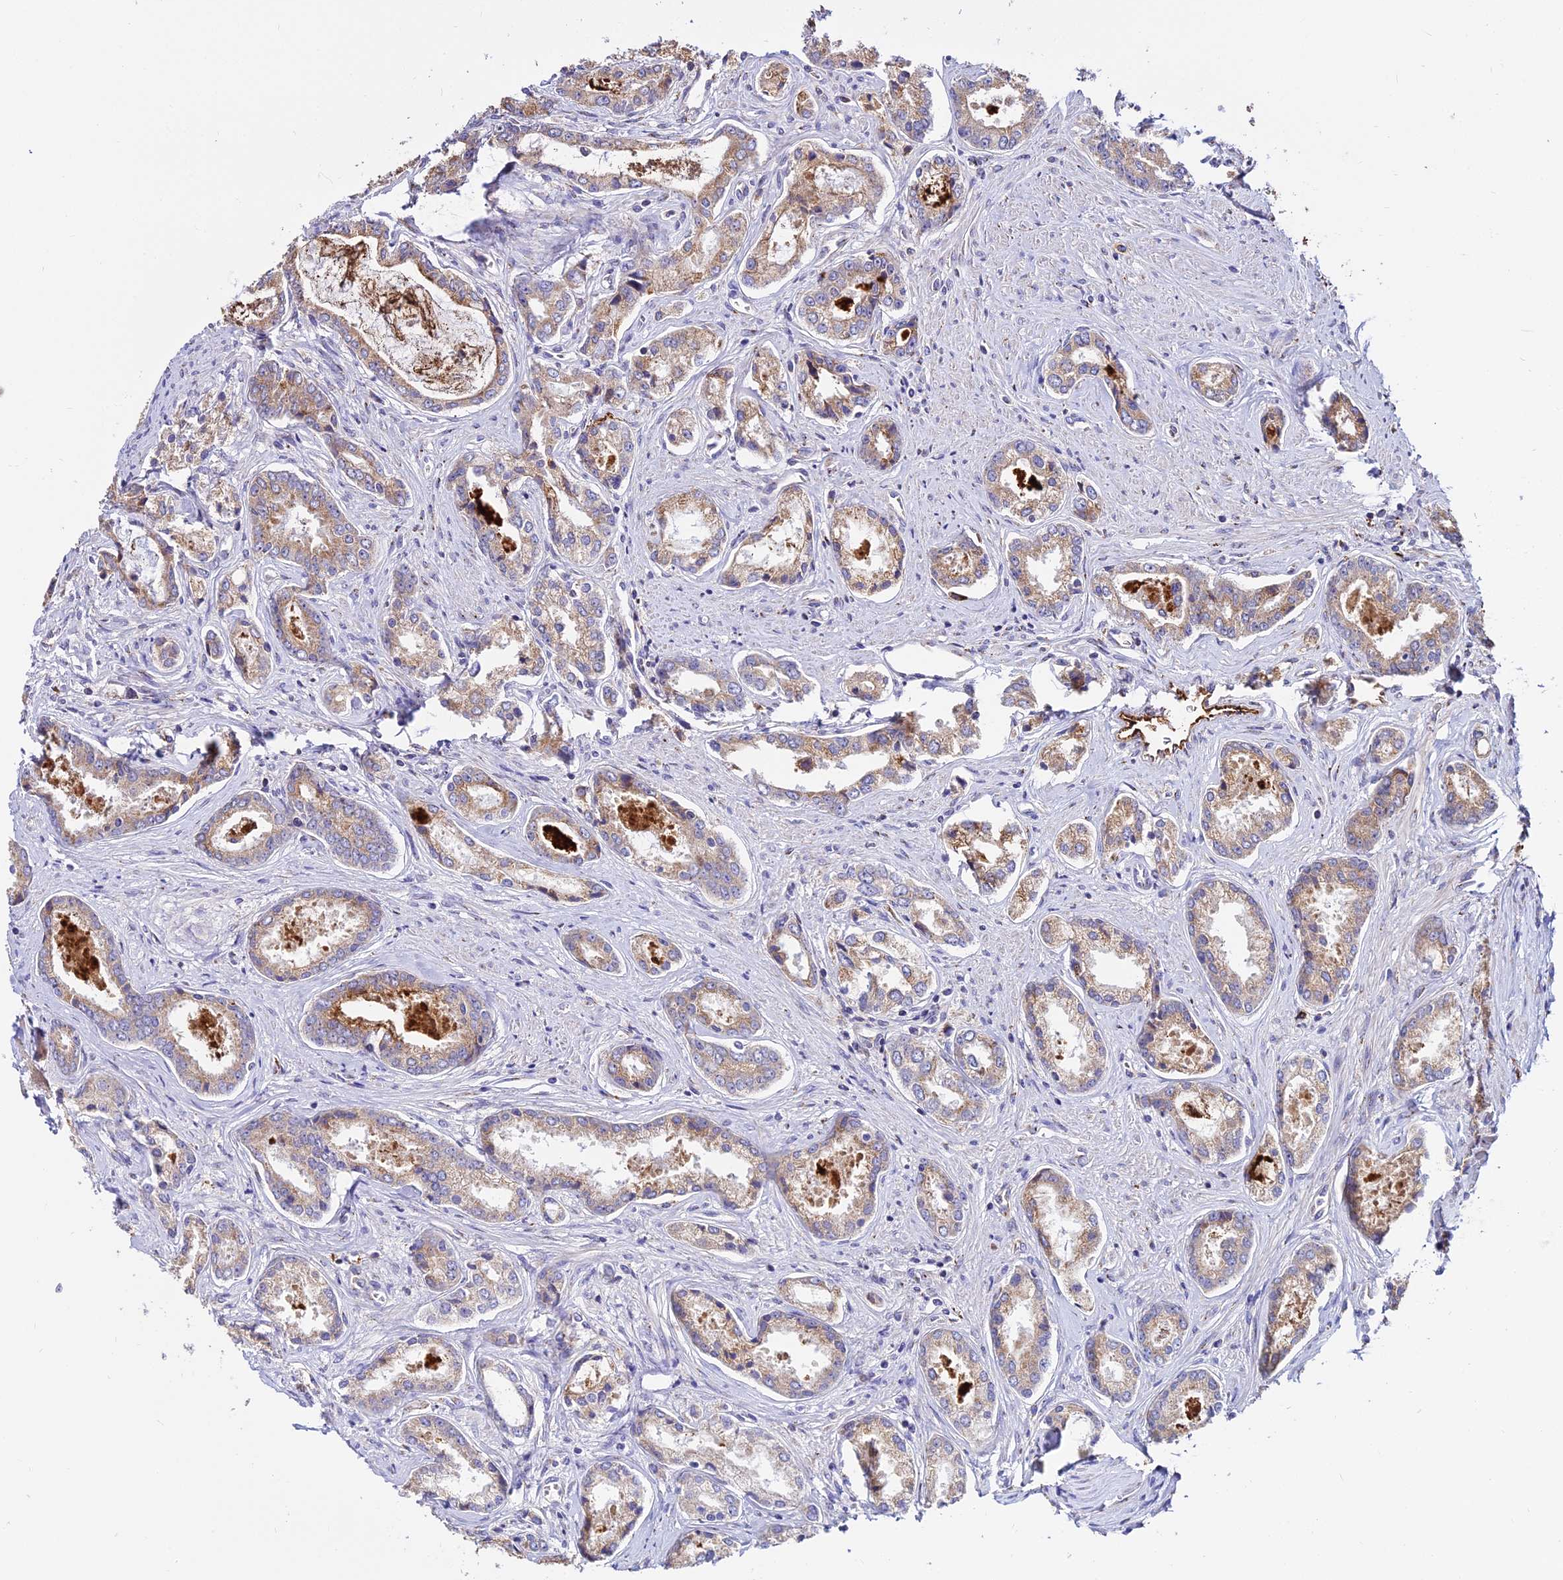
{"staining": {"intensity": "moderate", "quantity": ">75%", "location": "cytoplasmic/membranous"}, "tissue": "prostate cancer", "cell_type": "Tumor cells", "image_type": "cancer", "snomed": [{"axis": "morphology", "description": "Adenocarcinoma, Low grade"}, {"axis": "topography", "description": "Prostate"}], "caption": "Tumor cells demonstrate medium levels of moderate cytoplasmic/membranous staining in approximately >75% of cells in human prostate cancer (low-grade adenocarcinoma). (Brightfield microscopy of DAB IHC at high magnification).", "gene": "PEX19", "patient": {"sex": "male", "age": 68}}